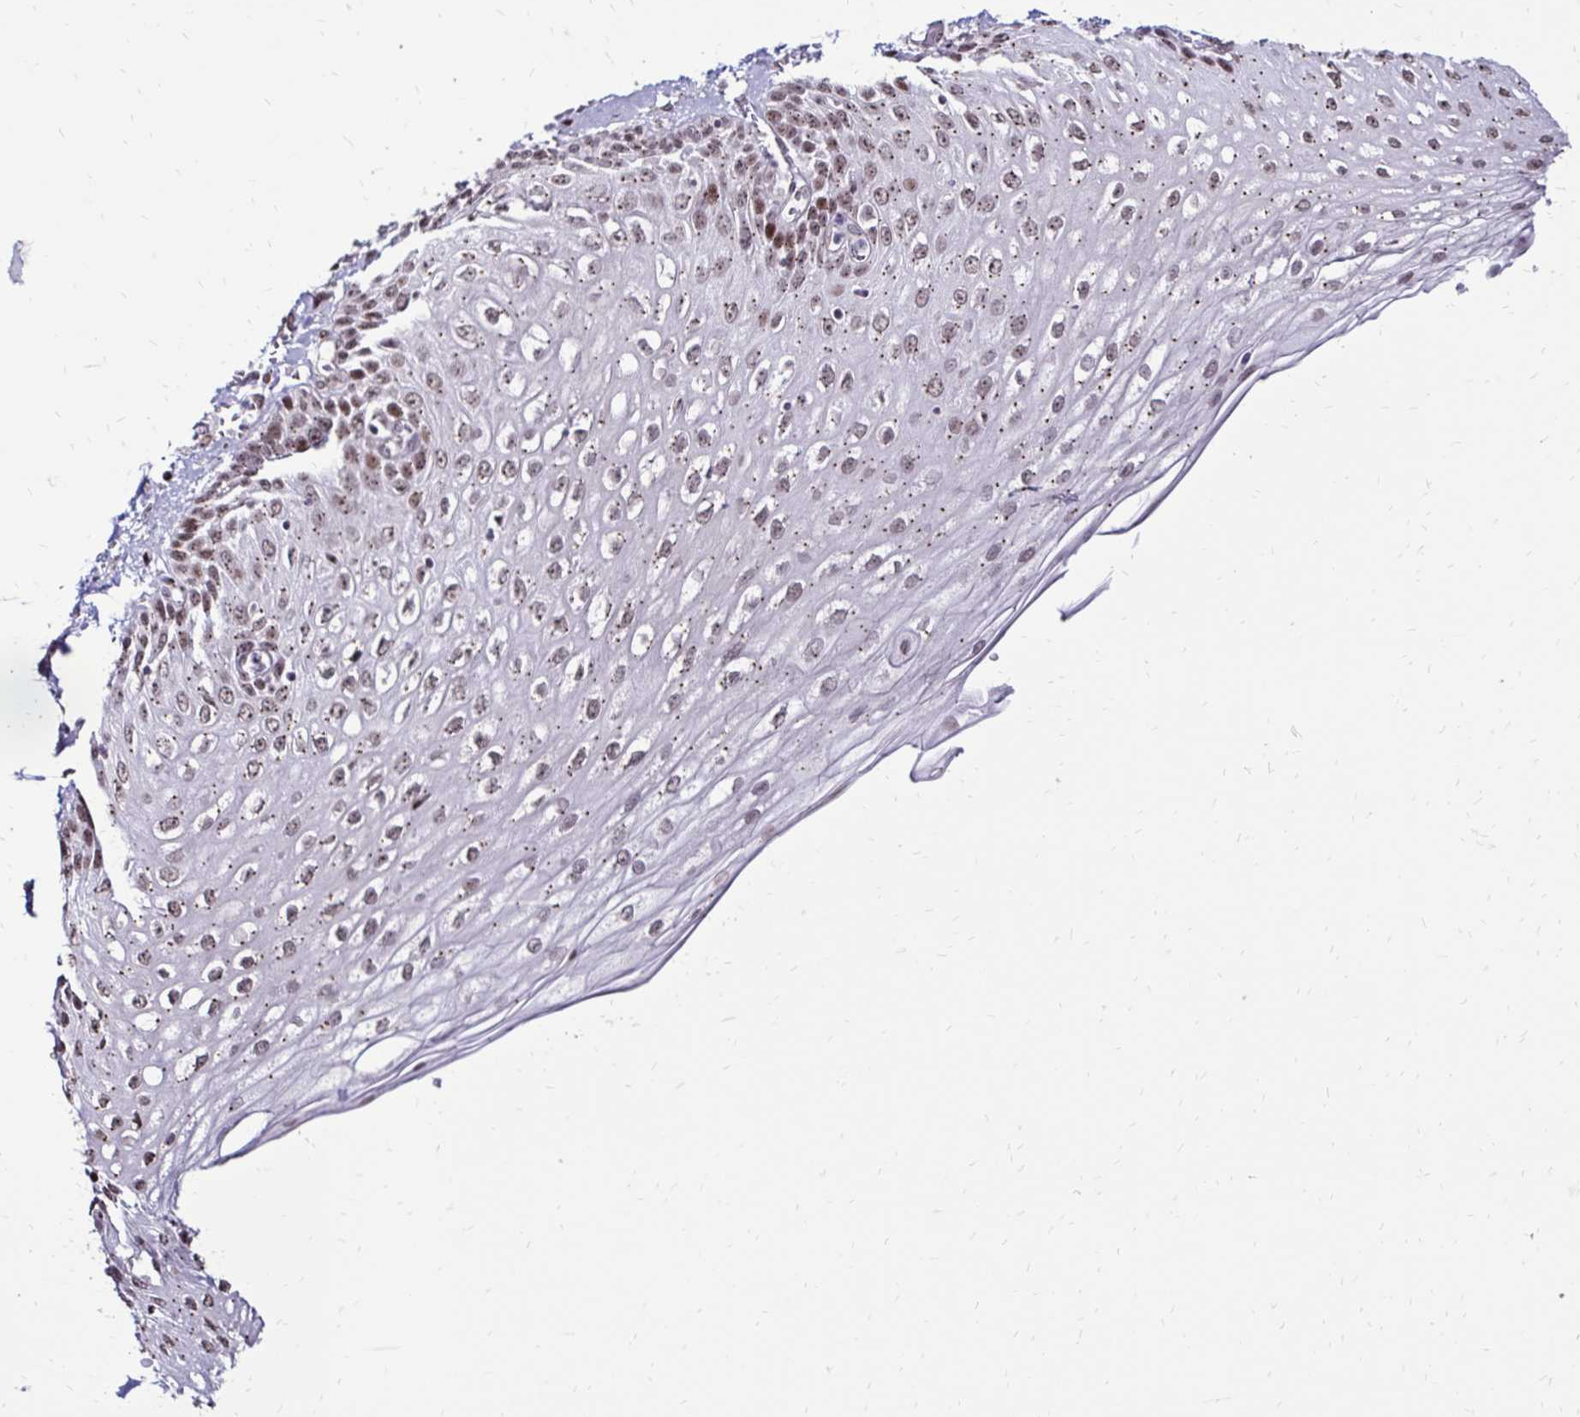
{"staining": {"intensity": "moderate", "quantity": ">75%", "location": "cytoplasmic/membranous,nuclear"}, "tissue": "esophagus", "cell_type": "Squamous epithelial cells", "image_type": "normal", "snomed": [{"axis": "morphology", "description": "Normal tissue, NOS"}, {"axis": "morphology", "description": "Adenocarcinoma, NOS"}, {"axis": "topography", "description": "Esophagus"}], "caption": "An image showing moderate cytoplasmic/membranous,nuclear expression in approximately >75% of squamous epithelial cells in normal esophagus, as visualized by brown immunohistochemical staining.", "gene": "TOB1", "patient": {"sex": "male", "age": 81}}